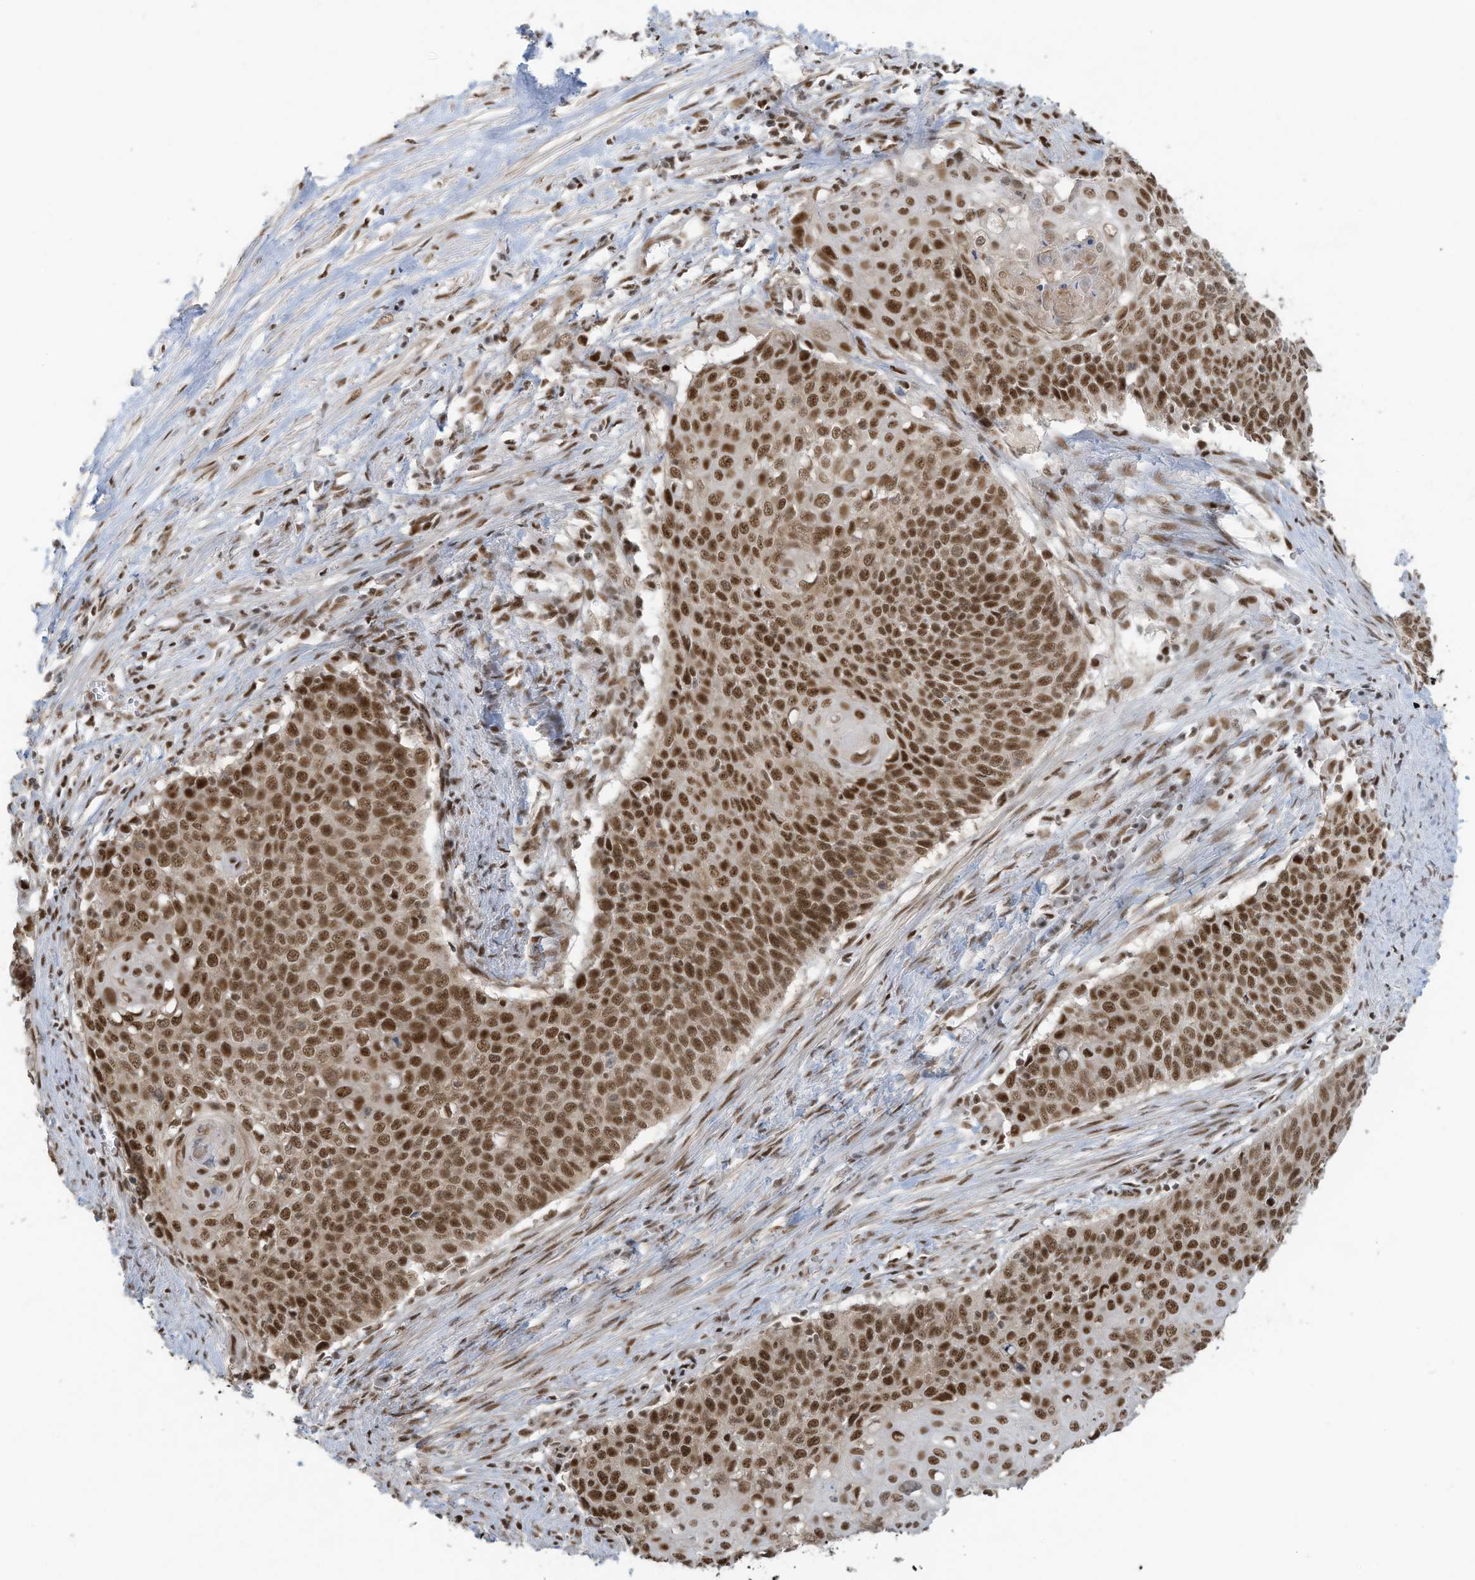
{"staining": {"intensity": "strong", "quantity": ">75%", "location": "nuclear"}, "tissue": "cervical cancer", "cell_type": "Tumor cells", "image_type": "cancer", "snomed": [{"axis": "morphology", "description": "Squamous cell carcinoma, NOS"}, {"axis": "topography", "description": "Cervix"}], "caption": "Tumor cells exhibit high levels of strong nuclear positivity in about >75% of cells in squamous cell carcinoma (cervical). (DAB (3,3'-diaminobenzidine) IHC, brown staining for protein, blue staining for nuclei).", "gene": "DBR1", "patient": {"sex": "female", "age": 39}}